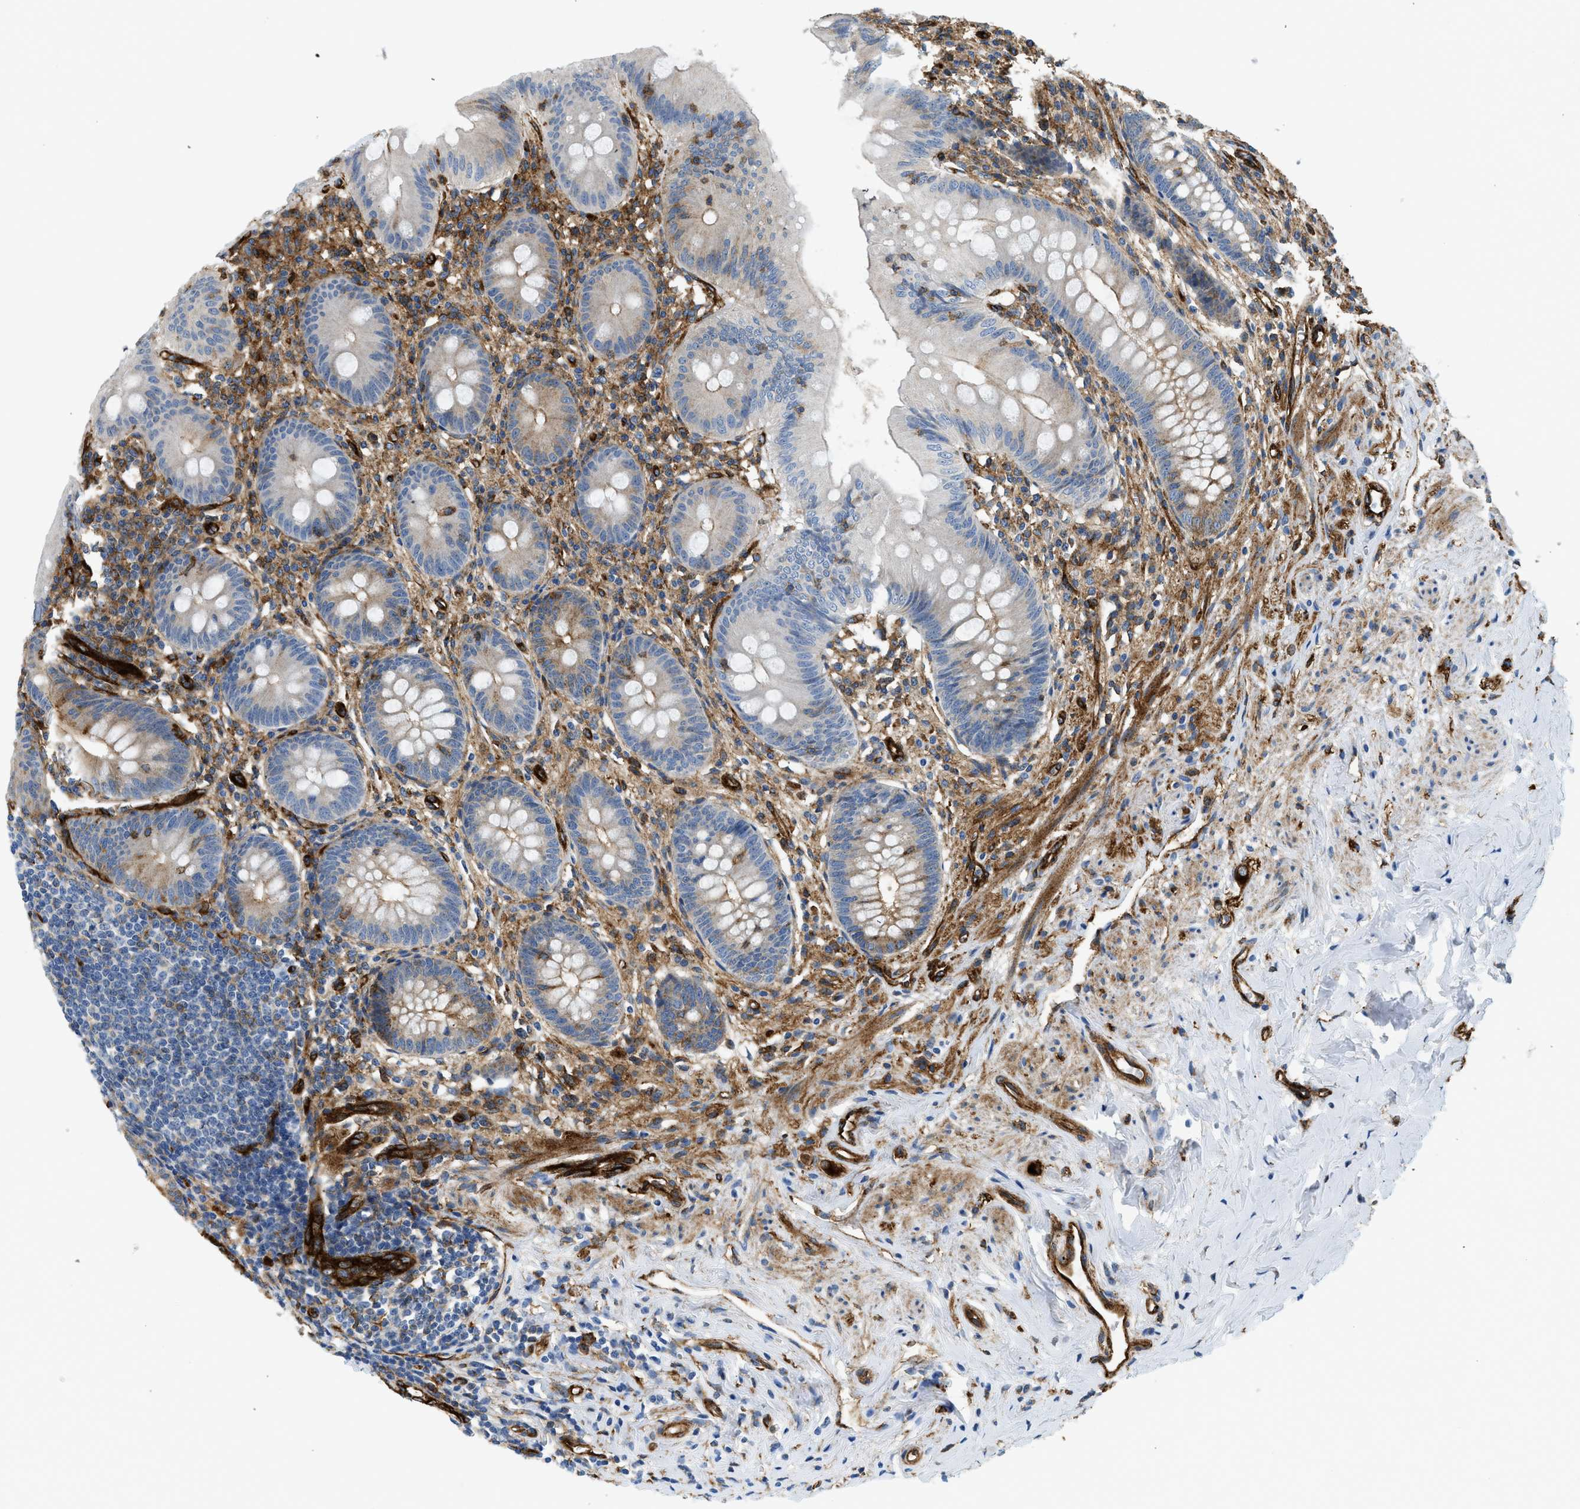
{"staining": {"intensity": "moderate", "quantity": "<25%", "location": "cytoplasmic/membranous"}, "tissue": "appendix", "cell_type": "Glandular cells", "image_type": "normal", "snomed": [{"axis": "morphology", "description": "Normal tissue, NOS"}, {"axis": "topography", "description": "Appendix"}], "caption": "A photomicrograph showing moderate cytoplasmic/membranous positivity in approximately <25% of glandular cells in normal appendix, as visualized by brown immunohistochemical staining.", "gene": "HIP1", "patient": {"sex": "male", "age": 56}}